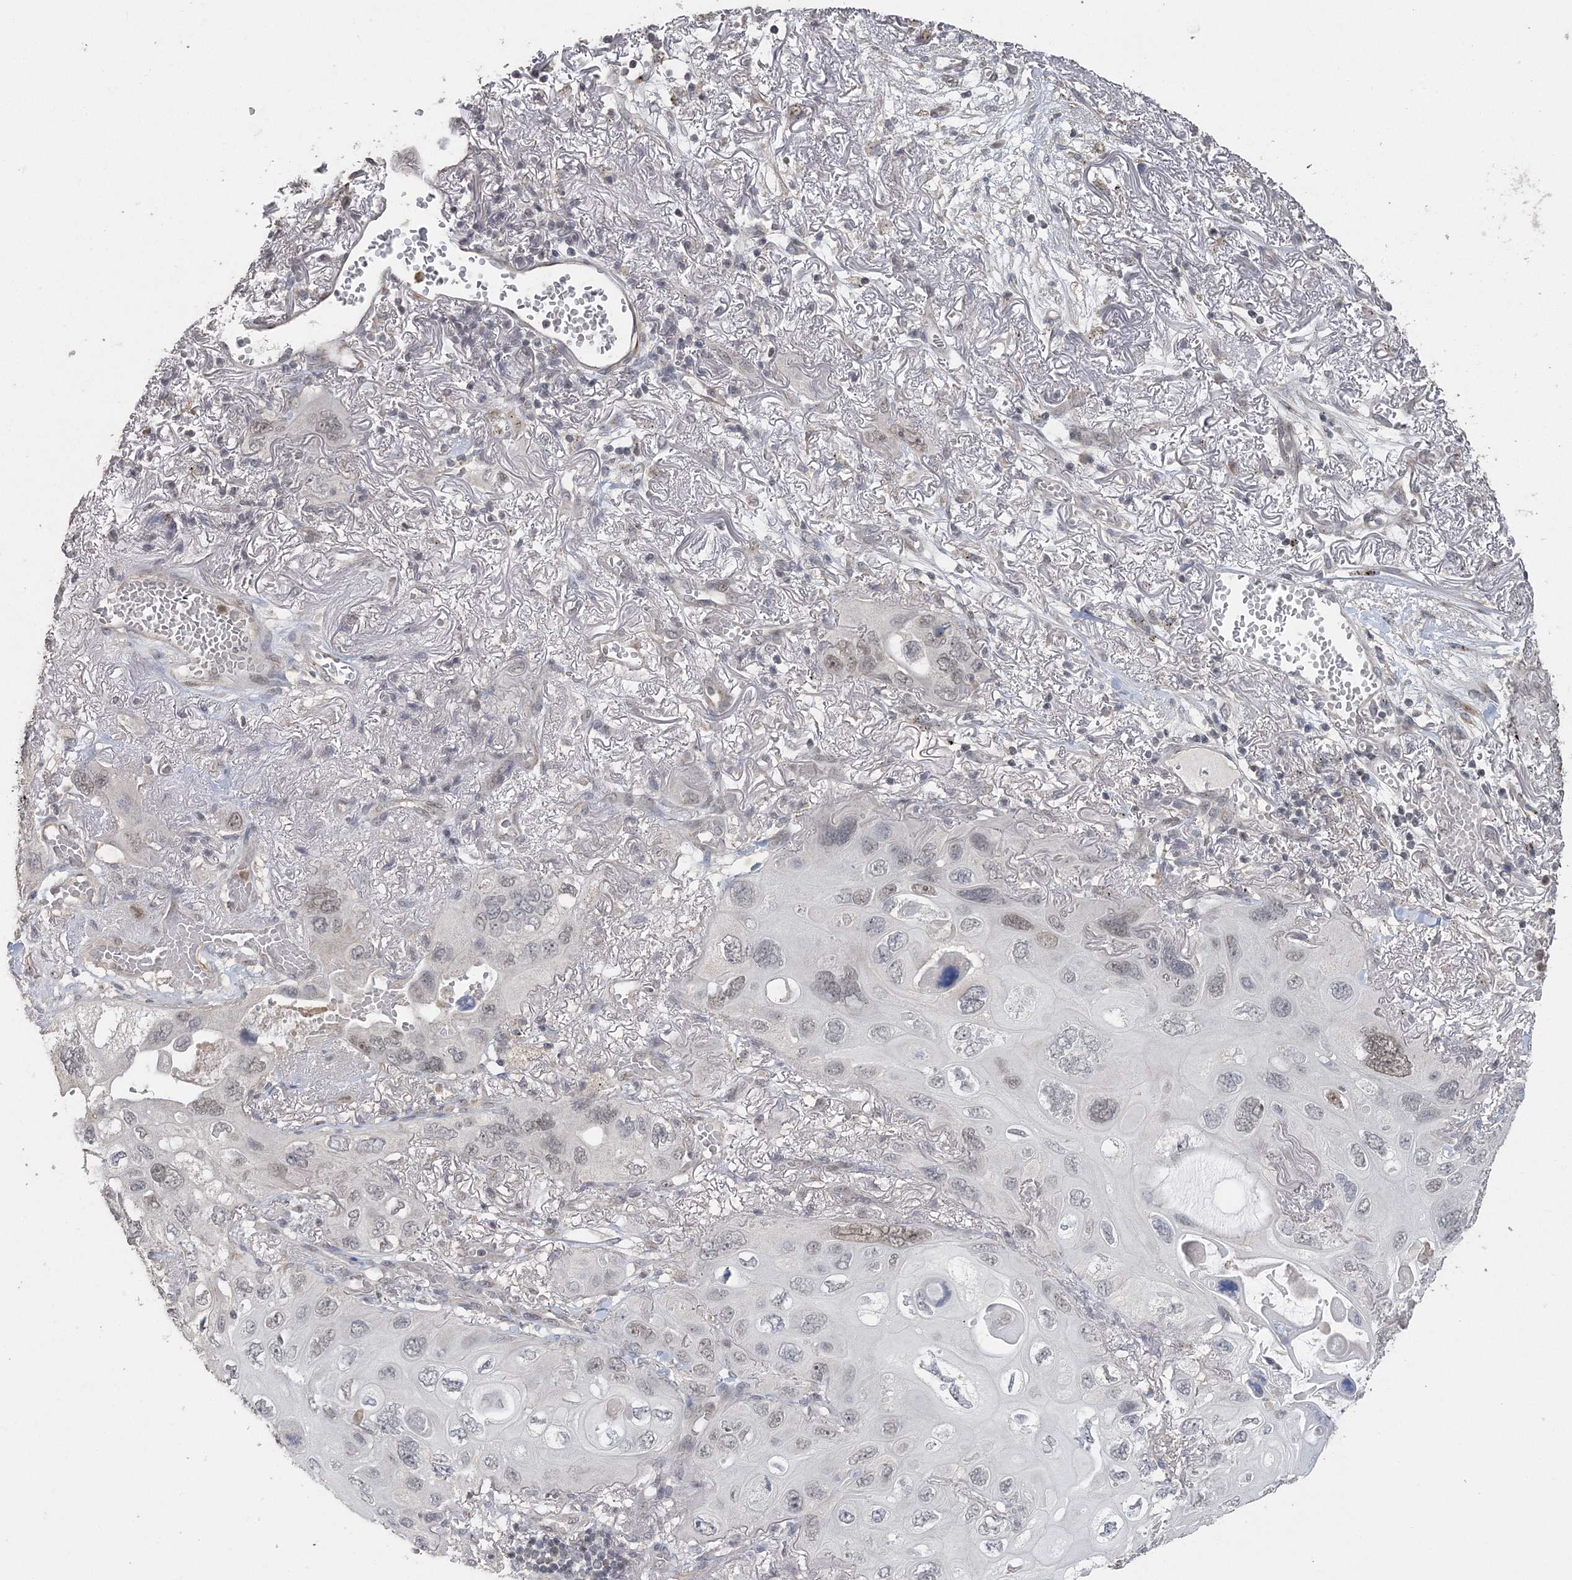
{"staining": {"intensity": "weak", "quantity": "<25%", "location": "nuclear"}, "tissue": "lung cancer", "cell_type": "Tumor cells", "image_type": "cancer", "snomed": [{"axis": "morphology", "description": "Squamous cell carcinoma, NOS"}, {"axis": "topography", "description": "Lung"}], "caption": "A histopathology image of human lung cancer is negative for staining in tumor cells. (DAB (3,3'-diaminobenzidine) immunohistochemistry with hematoxylin counter stain).", "gene": "UIMC1", "patient": {"sex": "female", "age": 73}}